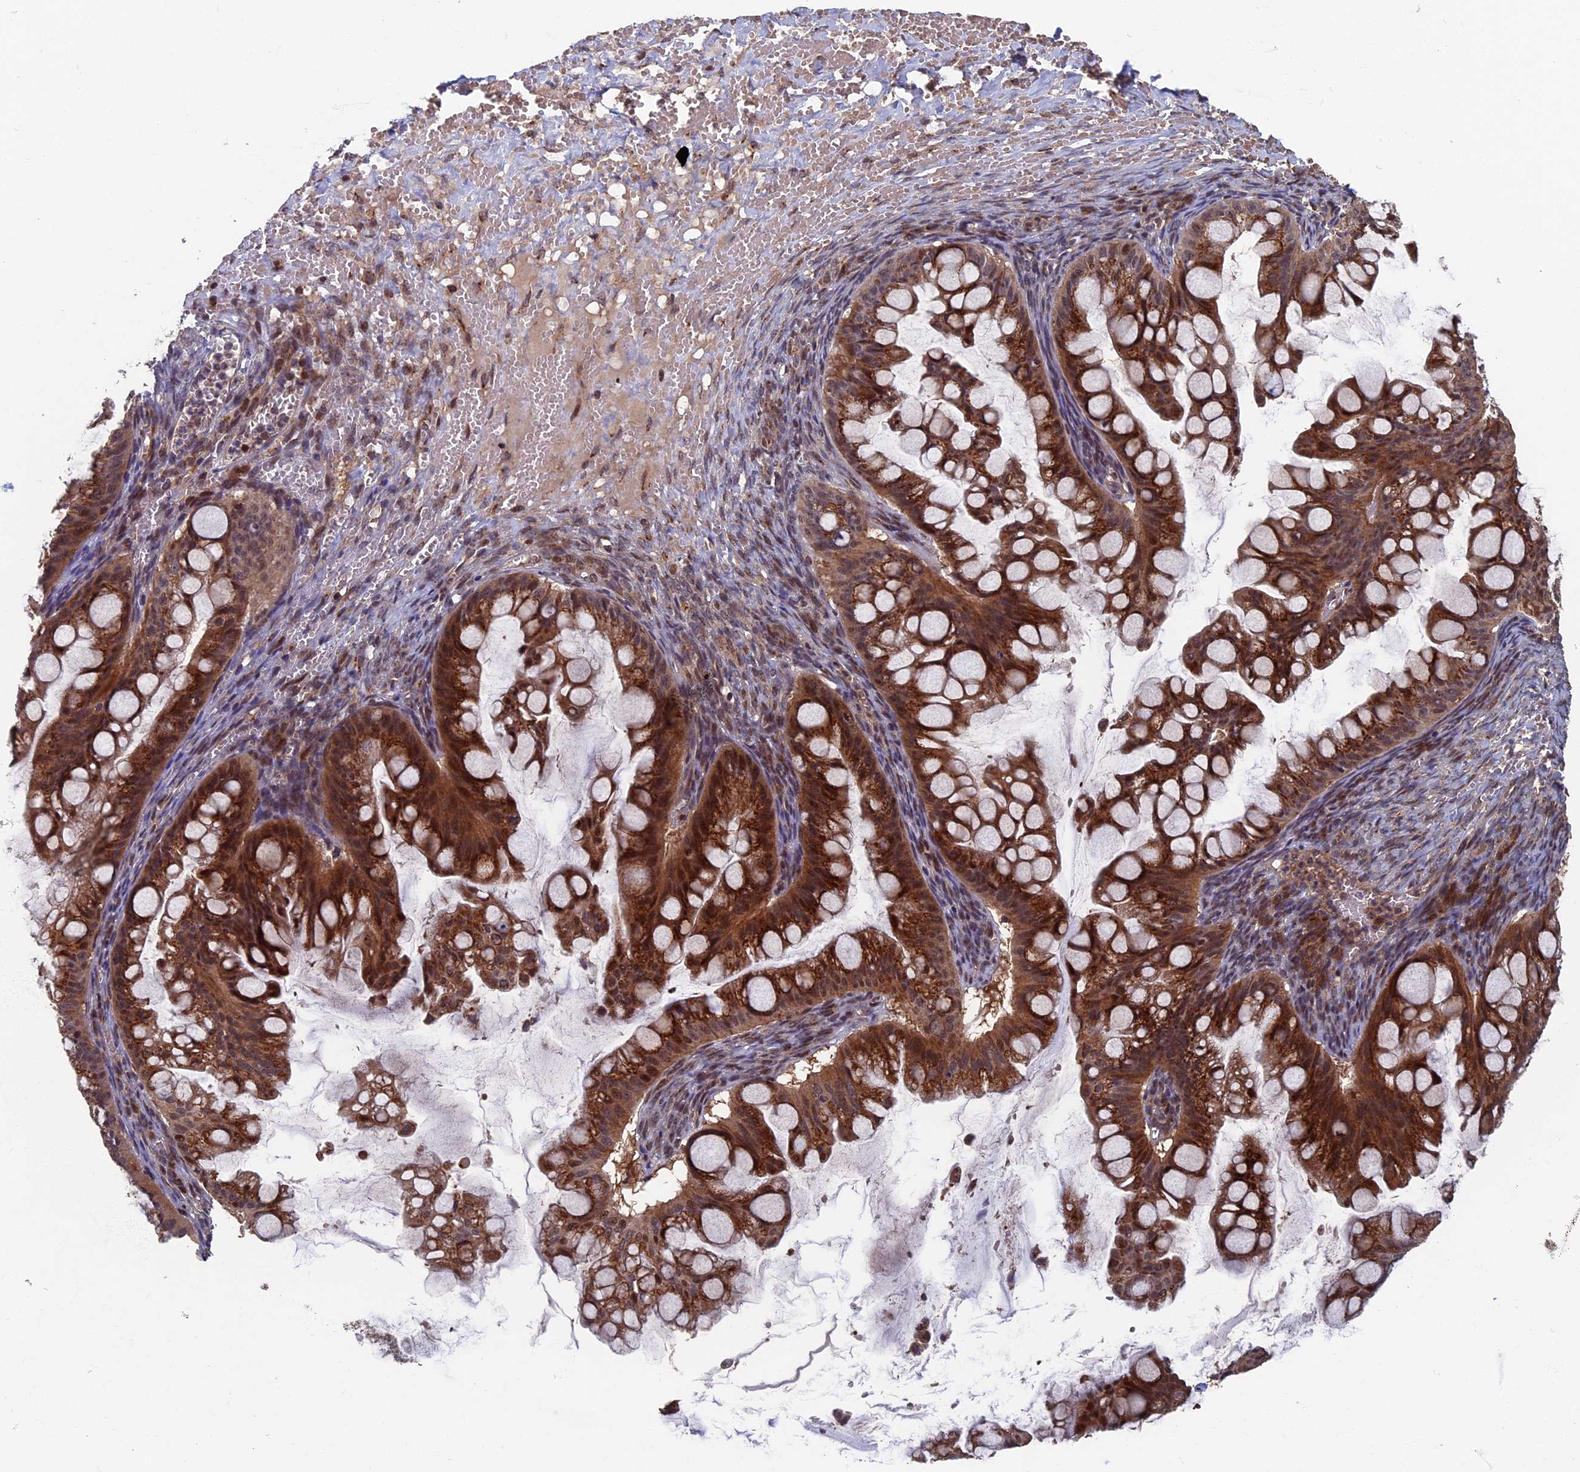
{"staining": {"intensity": "moderate", "quantity": ">75%", "location": "nuclear"}, "tissue": "ovarian cancer", "cell_type": "Tumor cells", "image_type": "cancer", "snomed": [{"axis": "morphology", "description": "Cystadenocarcinoma, mucinous, NOS"}, {"axis": "topography", "description": "Ovary"}], "caption": "Immunohistochemical staining of ovarian mucinous cystadenocarcinoma demonstrates moderate nuclear protein staining in approximately >75% of tumor cells.", "gene": "RASGRF1", "patient": {"sex": "female", "age": 73}}